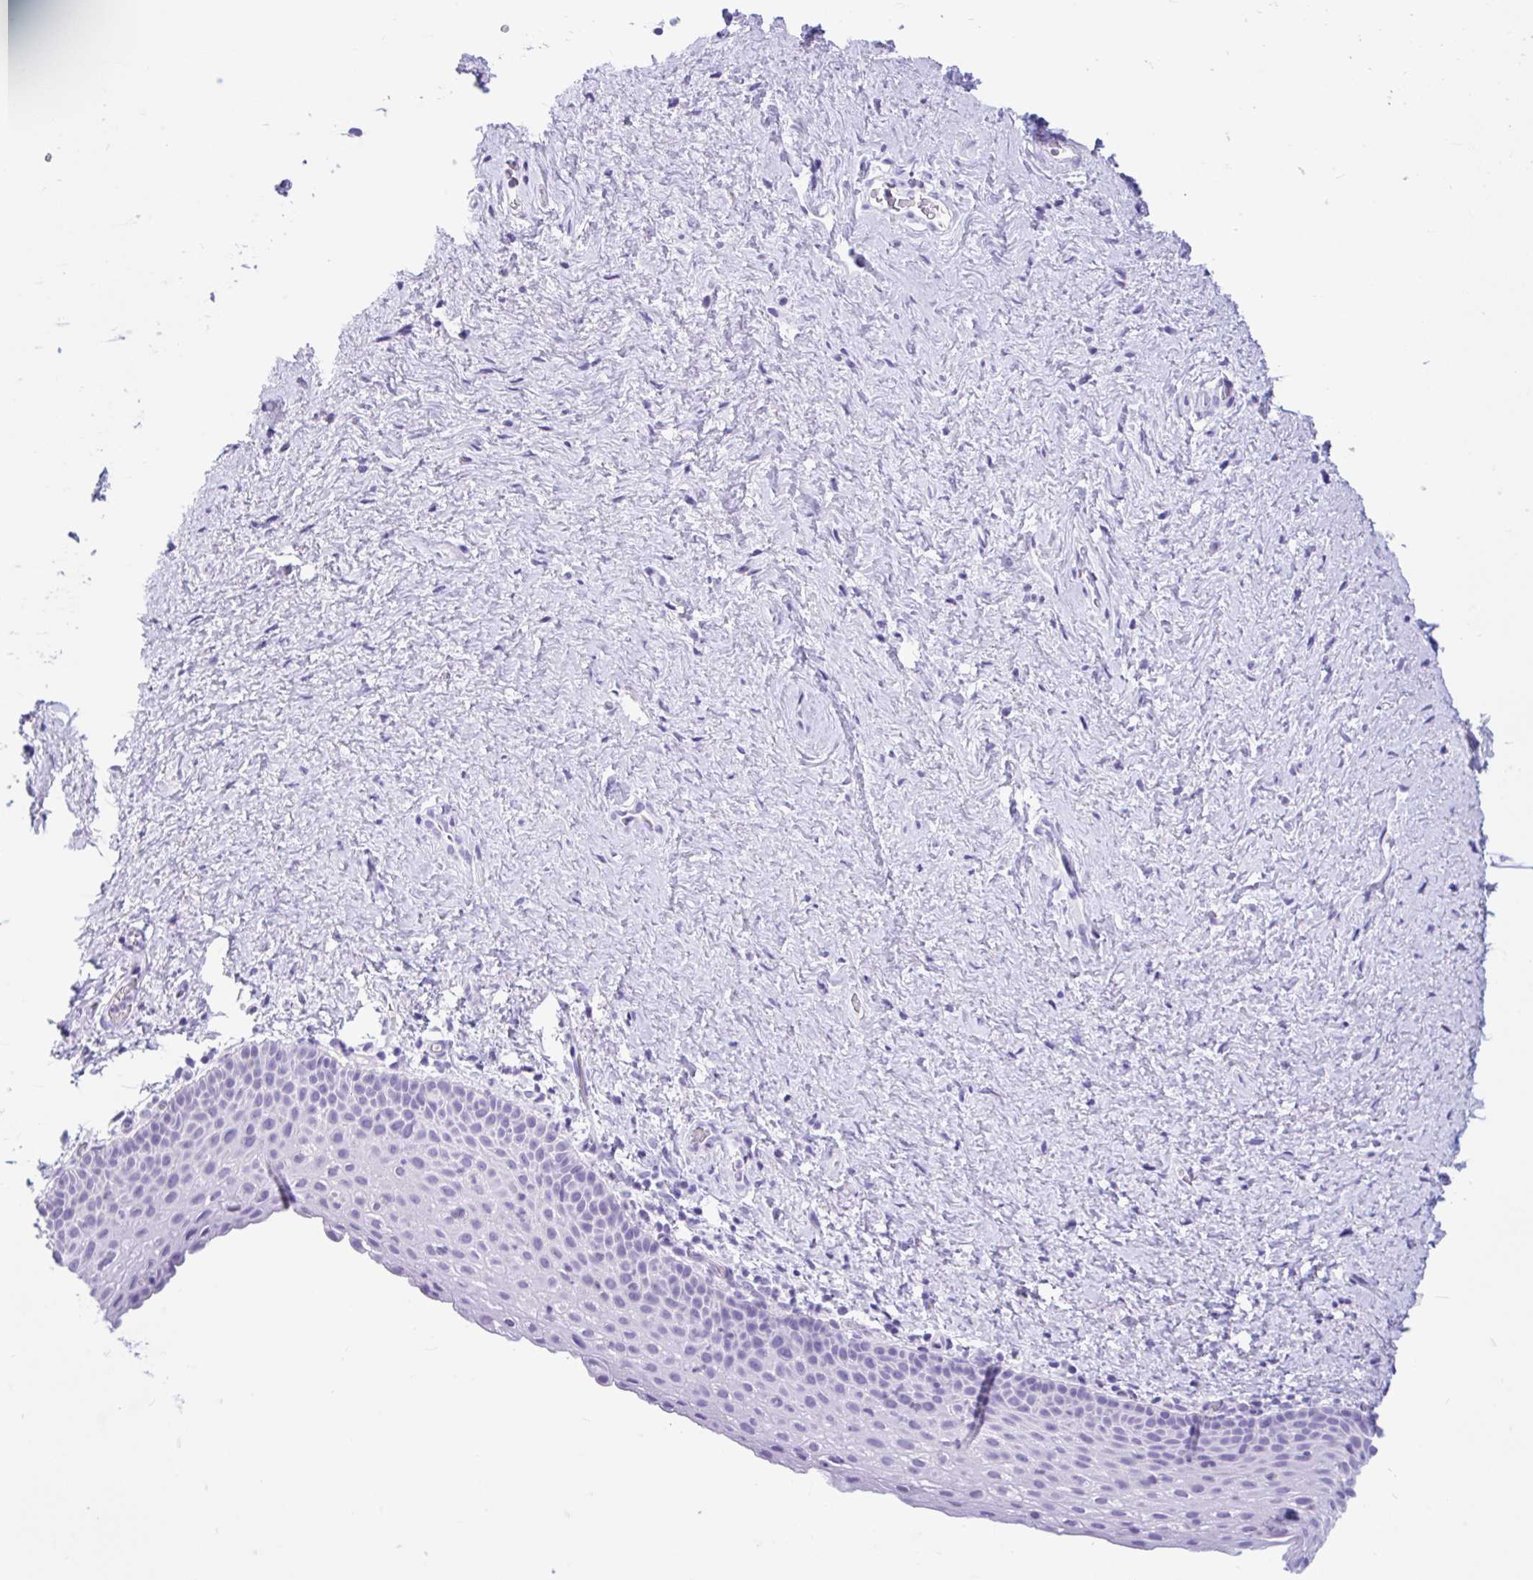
{"staining": {"intensity": "negative", "quantity": "none", "location": "none"}, "tissue": "vagina", "cell_type": "Squamous epithelial cells", "image_type": "normal", "snomed": [{"axis": "morphology", "description": "Normal tissue, NOS"}, {"axis": "topography", "description": "Vagina"}], "caption": "A high-resolution histopathology image shows immunohistochemistry (IHC) staining of normal vagina, which reveals no significant positivity in squamous epithelial cells. The staining was performed using DAB to visualize the protein expression in brown, while the nuclei were stained in blue with hematoxylin (Magnification: 20x).", "gene": "ZNF319", "patient": {"sex": "female", "age": 61}}